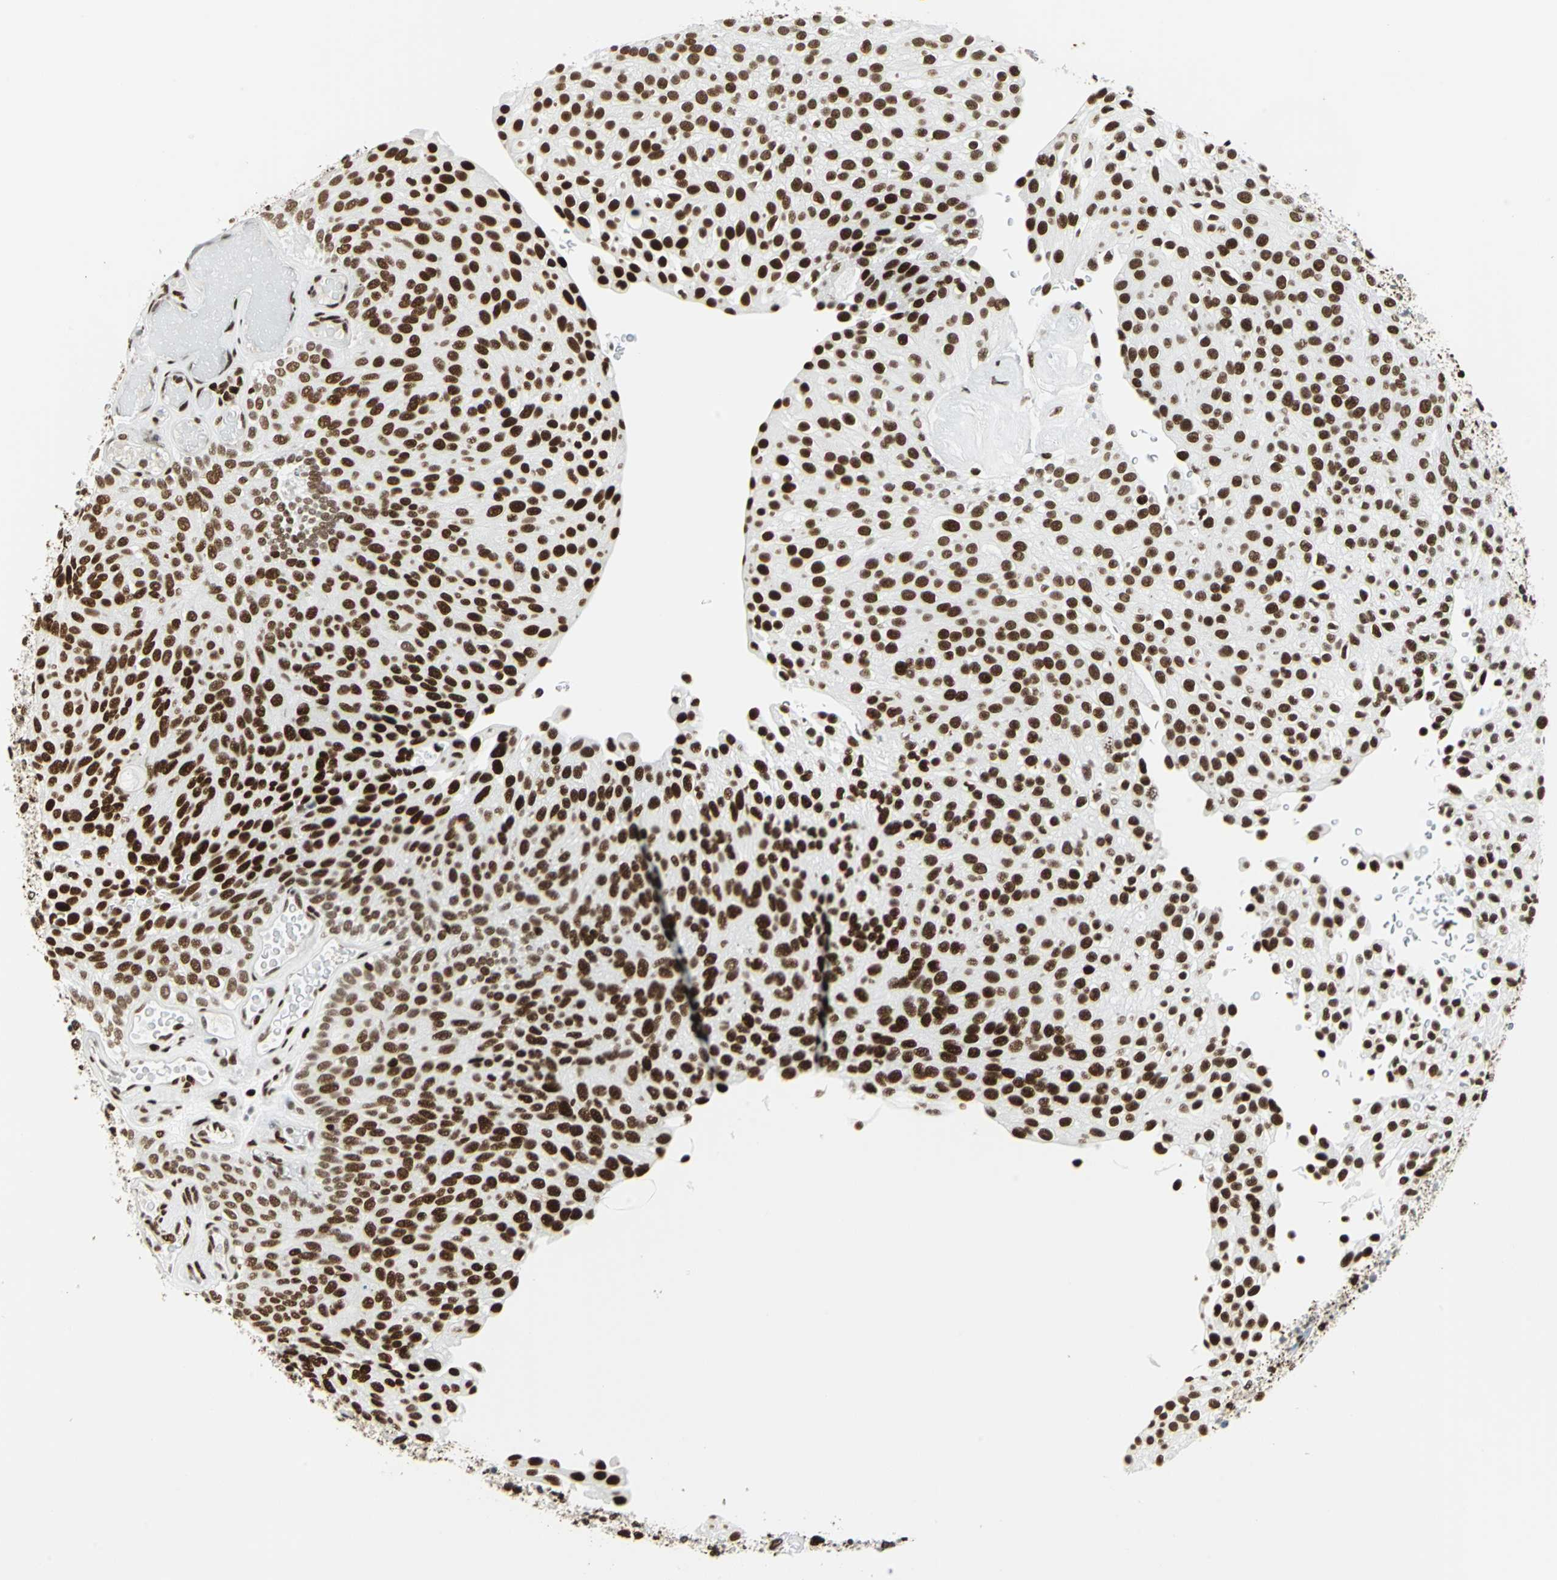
{"staining": {"intensity": "strong", "quantity": ">75%", "location": "nuclear"}, "tissue": "urothelial cancer", "cell_type": "Tumor cells", "image_type": "cancer", "snomed": [{"axis": "morphology", "description": "Urothelial carcinoma, Low grade"}, {"axis": "topography", "description": "Urinary bladder"}], "caption": "Strong nuclear expression for a protein is identified in approximately >75% of tumor cells of urothelial carcinoma (low-grade) using IHC.", "gene": "HDAC2", "patient": {"sex": "male", "age": 78}}